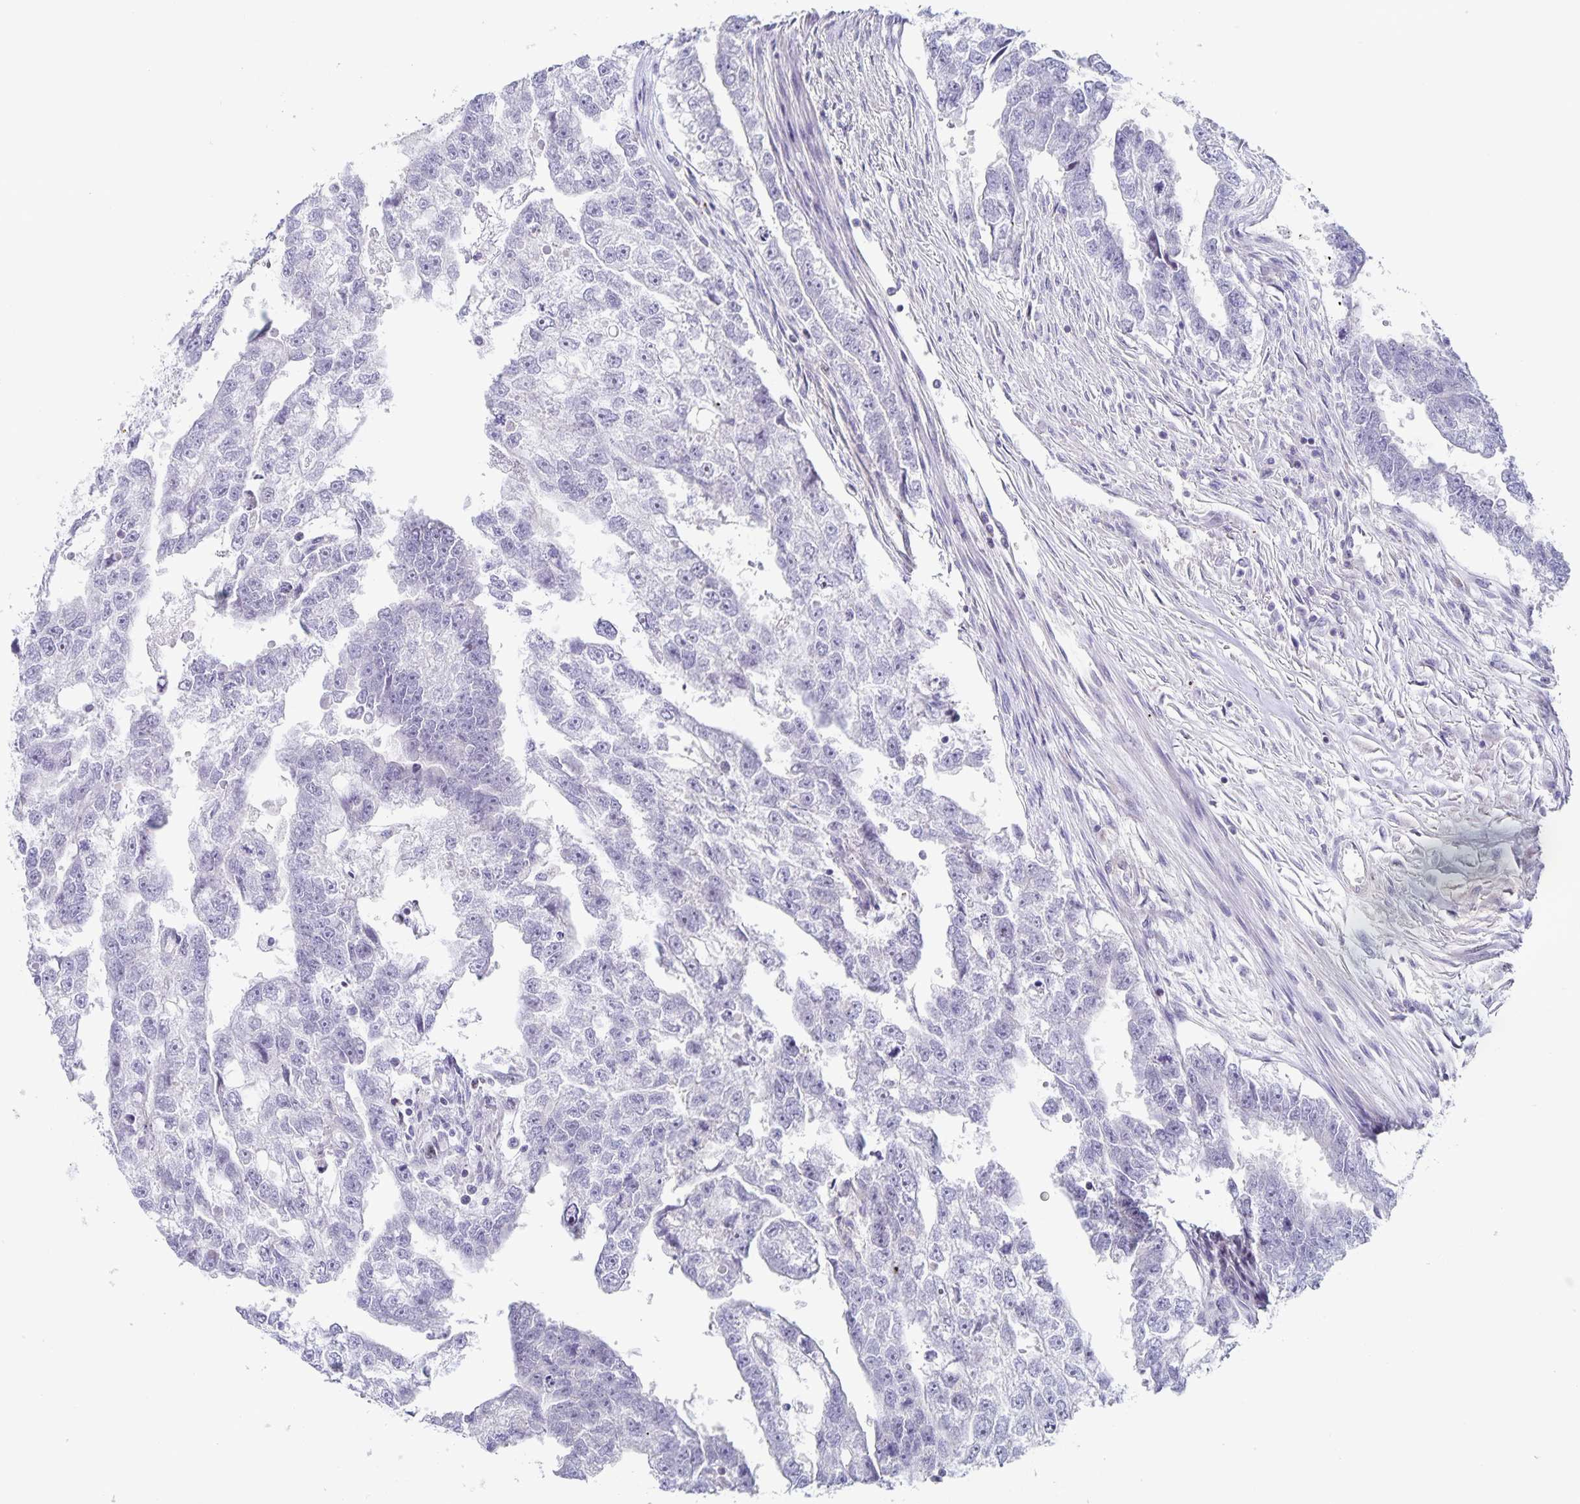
{"staining": {"intensity": "negative", "quantity": "none", "location": "none"}, "tissue": "testis cancer", "cell_type": "Tumor cells", "image_type": "cancer", "snomed": [{"axis": "morphology", "description": "Carcinoma, Embryonal, NOS"}, {"axis": "morphology", "description": "Teratoma, malignant, NOS"}, {"axis": "topography", "description": "Testis"}], "caption": "Immunohistochemistry image of neoplastic tissue: human testis cancer (teratoma (malignant)) stained with DAB shows no significant protein positivity in tumor cells.", "gene": "CENPH", "patient": {"sex": "male", "age": 44}}